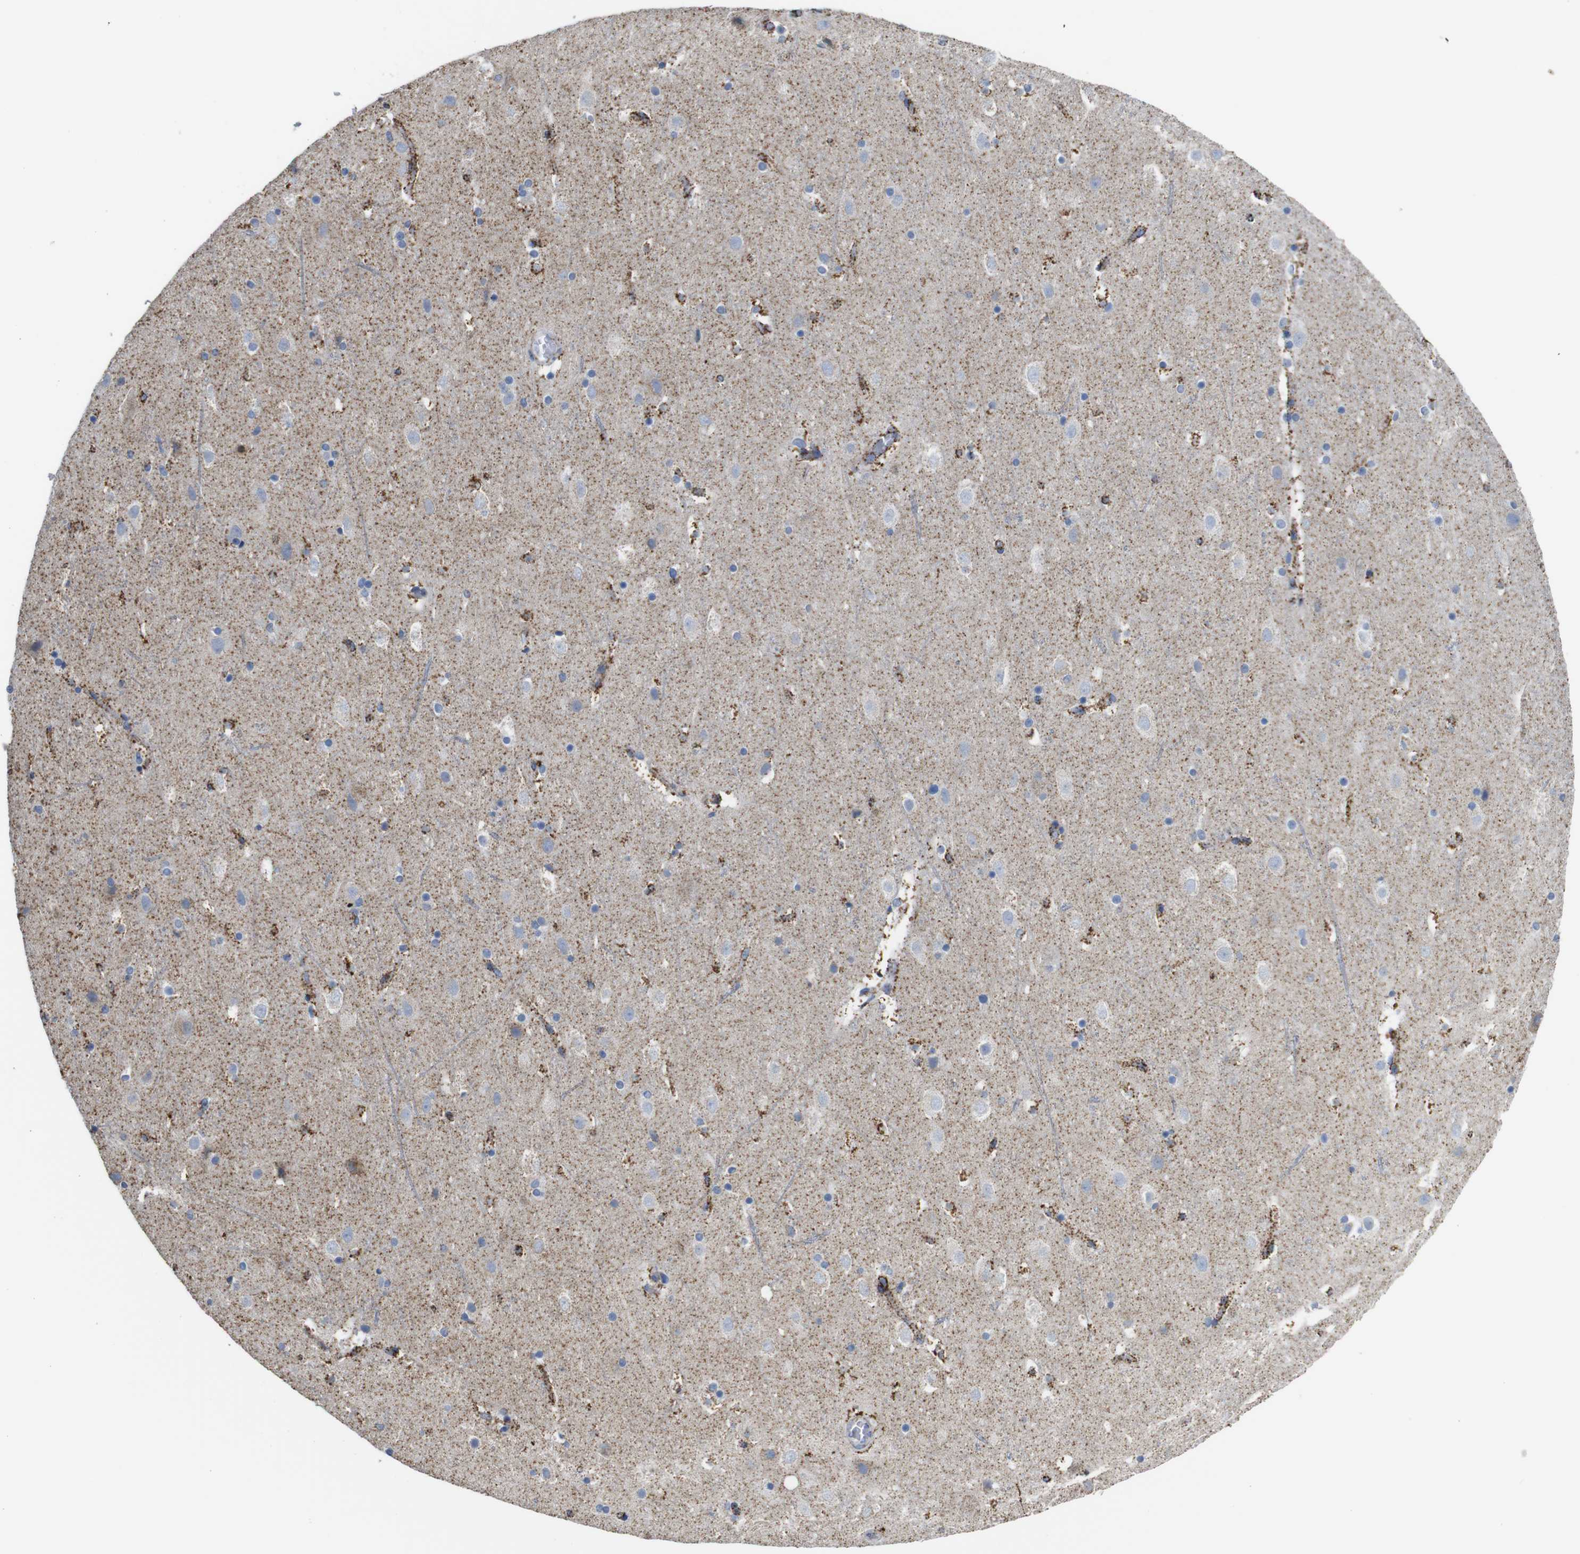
{"staining": {"intensity": "weak", "quantity": ">75%", "location": "cytoplasmic/membranous"}, "tissue": "cerebral cortex", "cell_type": "Endothelial cells", "image_type": "normal", "snomed": [{"axis": "morphology", "description": "Normal tissue, NOS"}, {"axis": "topography", "description": "Cerebral cortex"}], "caption": "Unremarkable cerebral cortex reveals weak cytoplasmic/membranous staining in approximately >75% of endothelial cells.", "gene": "MAOA", "patient": {"sex": "male", "age": 45}}